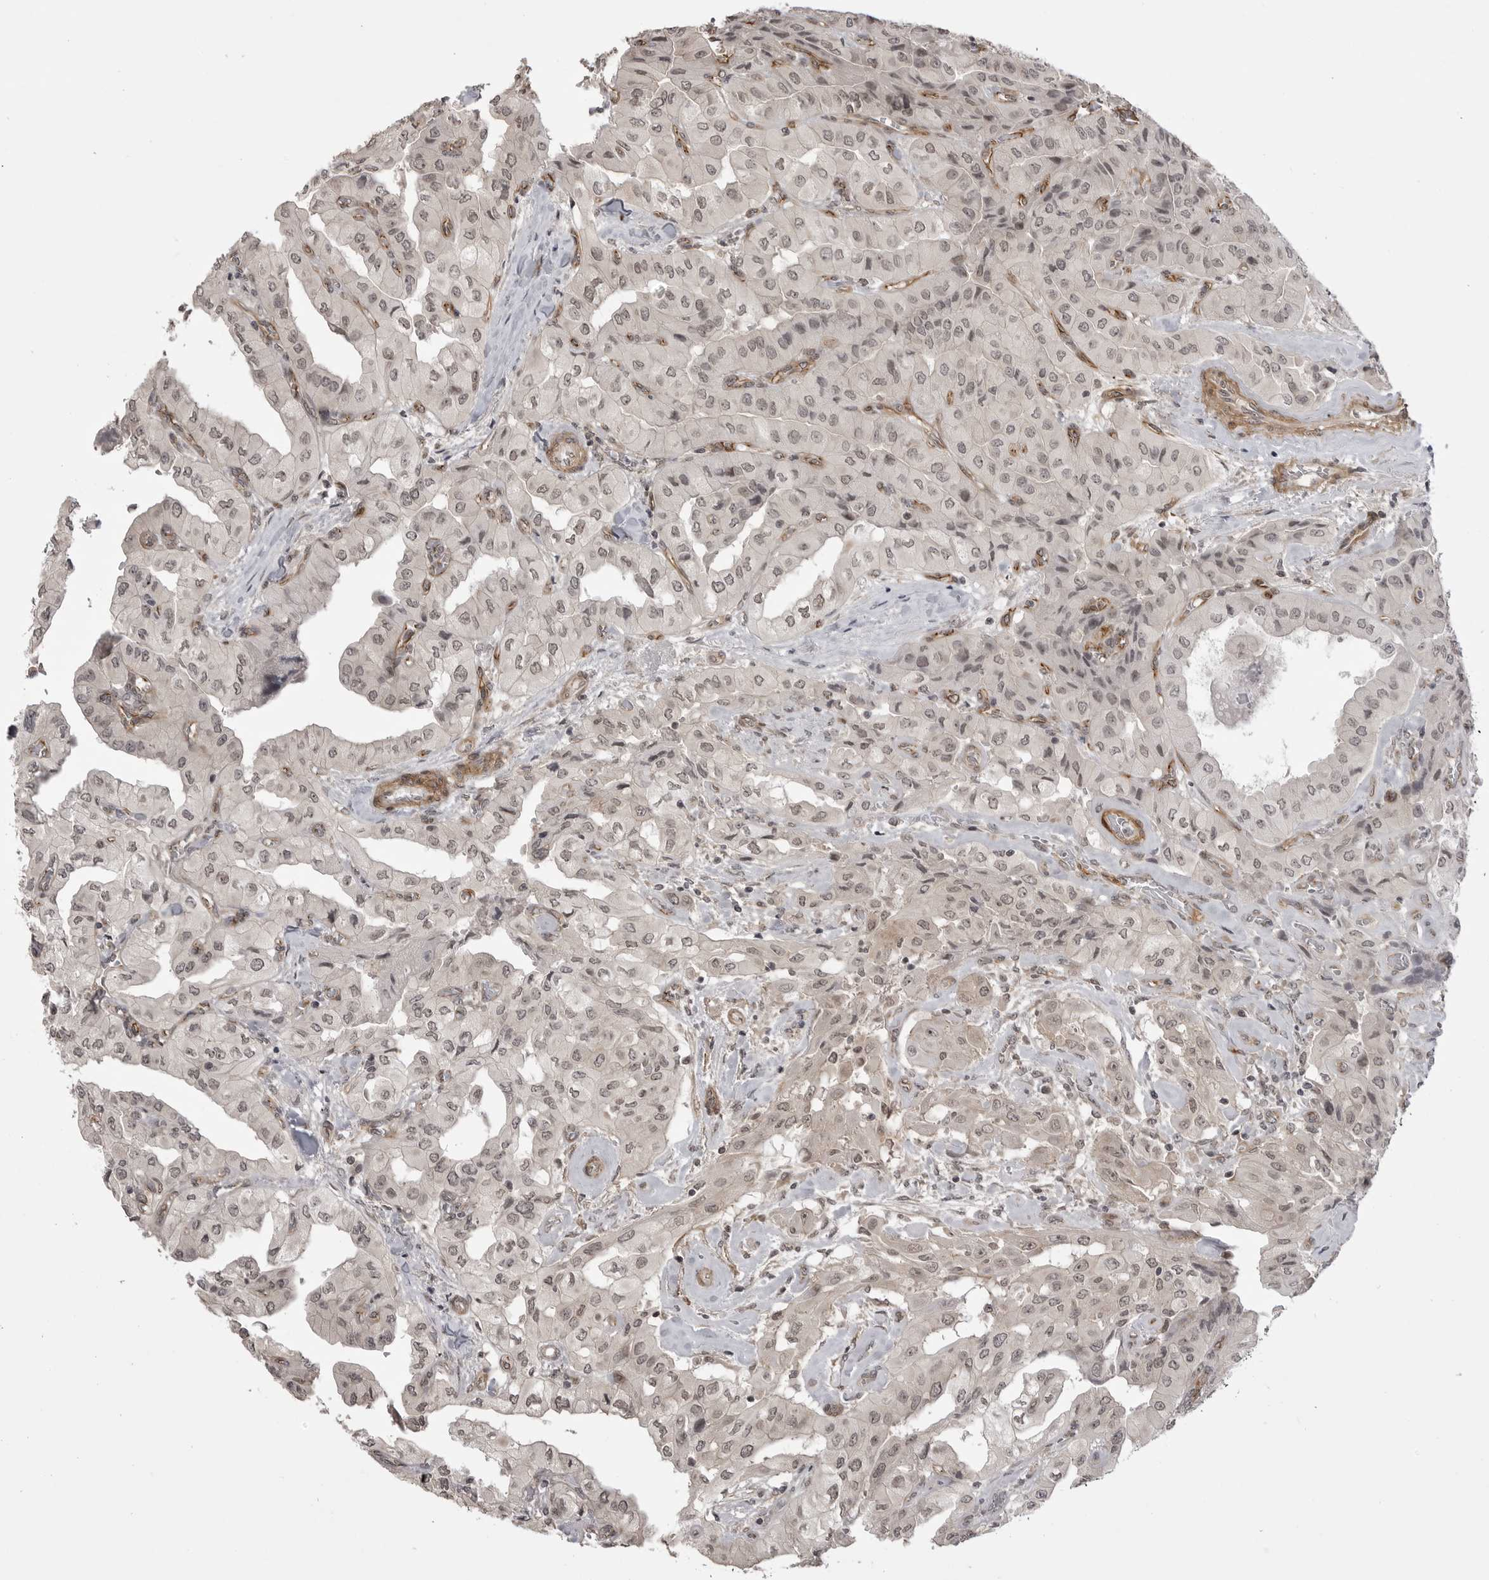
{"staining": {"intensity": "weak", "quantity": "25%-75%", "location": "nuclear"}, "tissue": "thyroid cancer", "cell_type": "Tumor cells", "image_type": "cancer", "snomed": [{"axis": "morphology", "description": "Papillary adenocarcinoma, NOS"}, {"axis": "topography", "description": "Thyroid gland"}], "caption": "Immunohistochemistry (IHC) photomicrograph of human papillary adenocarcinoma (thyroid) stained for a protein (brown), which shows low levels of weak nuclear staining in about 25%-75% of tumor cells.", "gene": "SORBS1", "patient": {"sex": "female", "age": 59}}